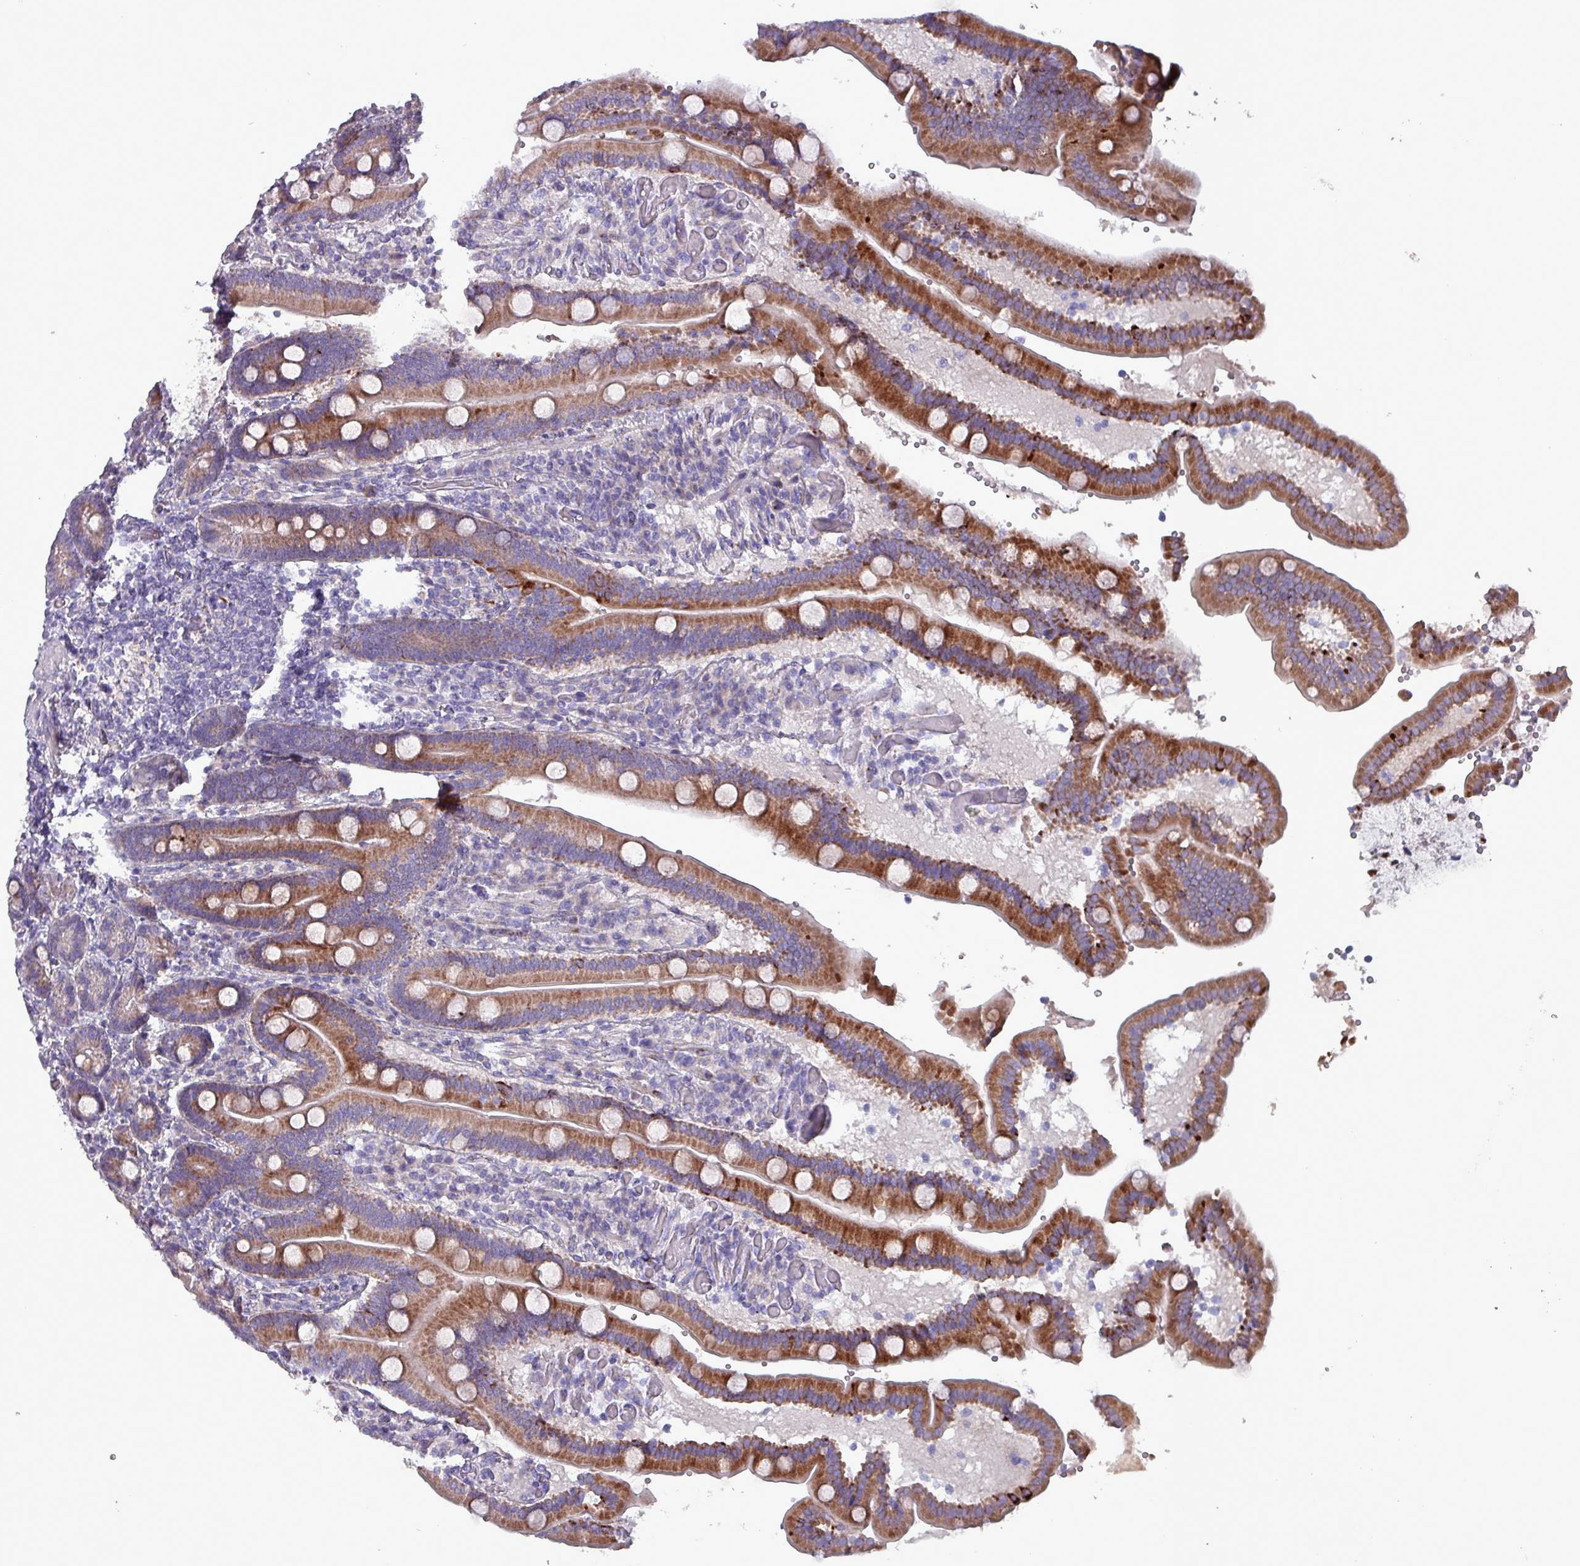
{"staining": {"intensity": "strong", "quantity": "25%-75%", "location": "cytoplasmic/membranous"}, "tissue": "duodenum", "cell_type": "Glandular cells", "image_type": "normal", "snomed": [{"axis": "morphology", "description": "Normal tissue, NOS"}, {"axis": "topography", "description": "Duodenum"}], "caption": "A brown stain highlights strong cytoplasmic/membranous positivity of a protein in glandular cells of normal human duodenum. The protein of interest is shown in brown color, while the nuclei are stained blue.", "gene": "HSD3B7", "patient": {"sex": "female", "age": 62}}